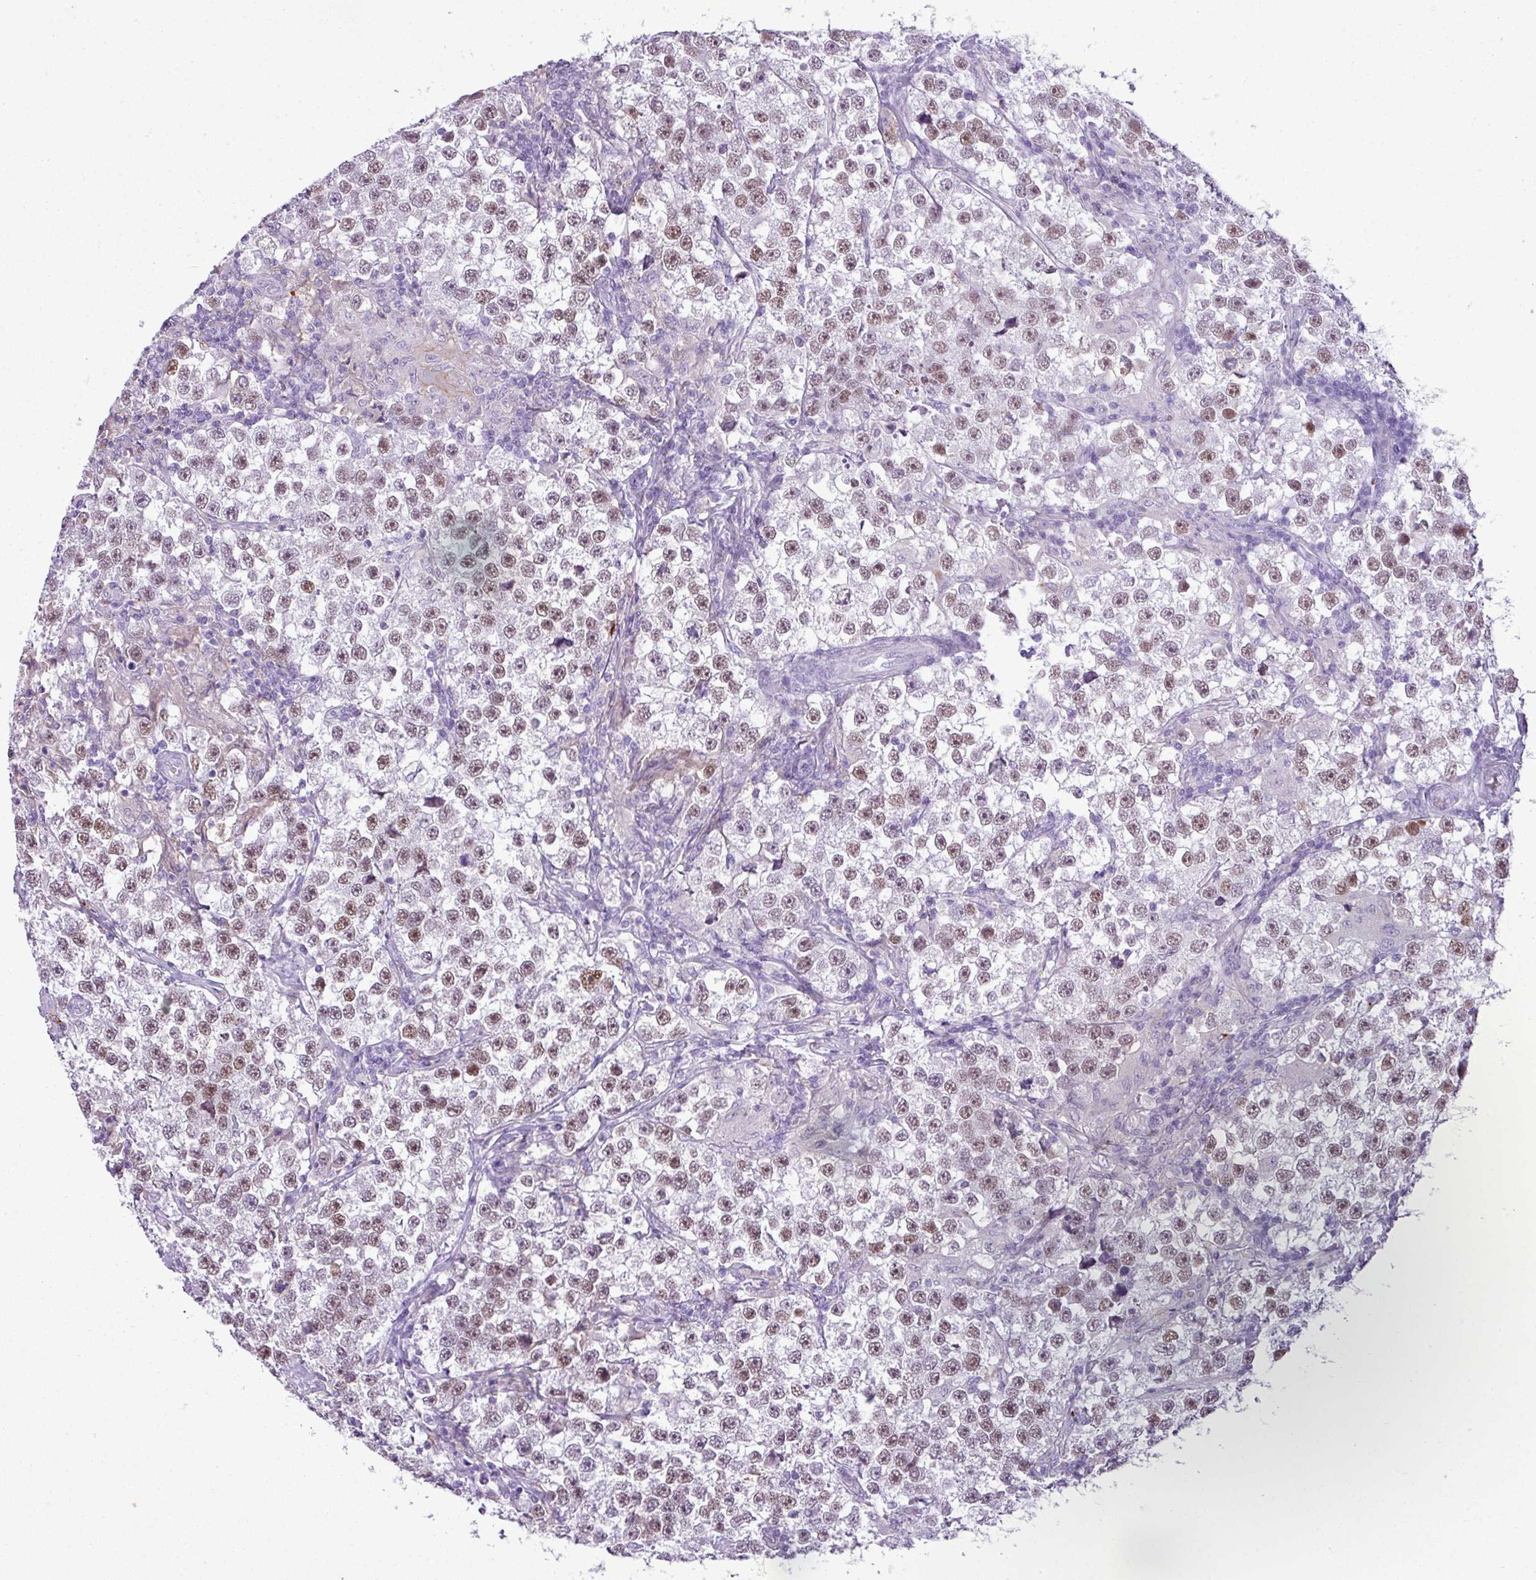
{"staining": {"intensity": "moderate", "quantity": ">75%", "location": "nuclear"}, "tissue": "testis cancer", "cell_type": "Tumor cells", "image_type": "cancer", "snomed": [{"axis": "morphology", "description": "Seminoma, NOS"}, {"axis": "topography", "description": "Testis"}], "caption": "This photomicrograph exhibits immunohistochemistry (IHC) staining of testis seminoma, with medium moderate nuclear positivity in approximately >75% of tumor cells.", "gene": "RBMXL2", "patient": {"sex": "male", "age": 46}}